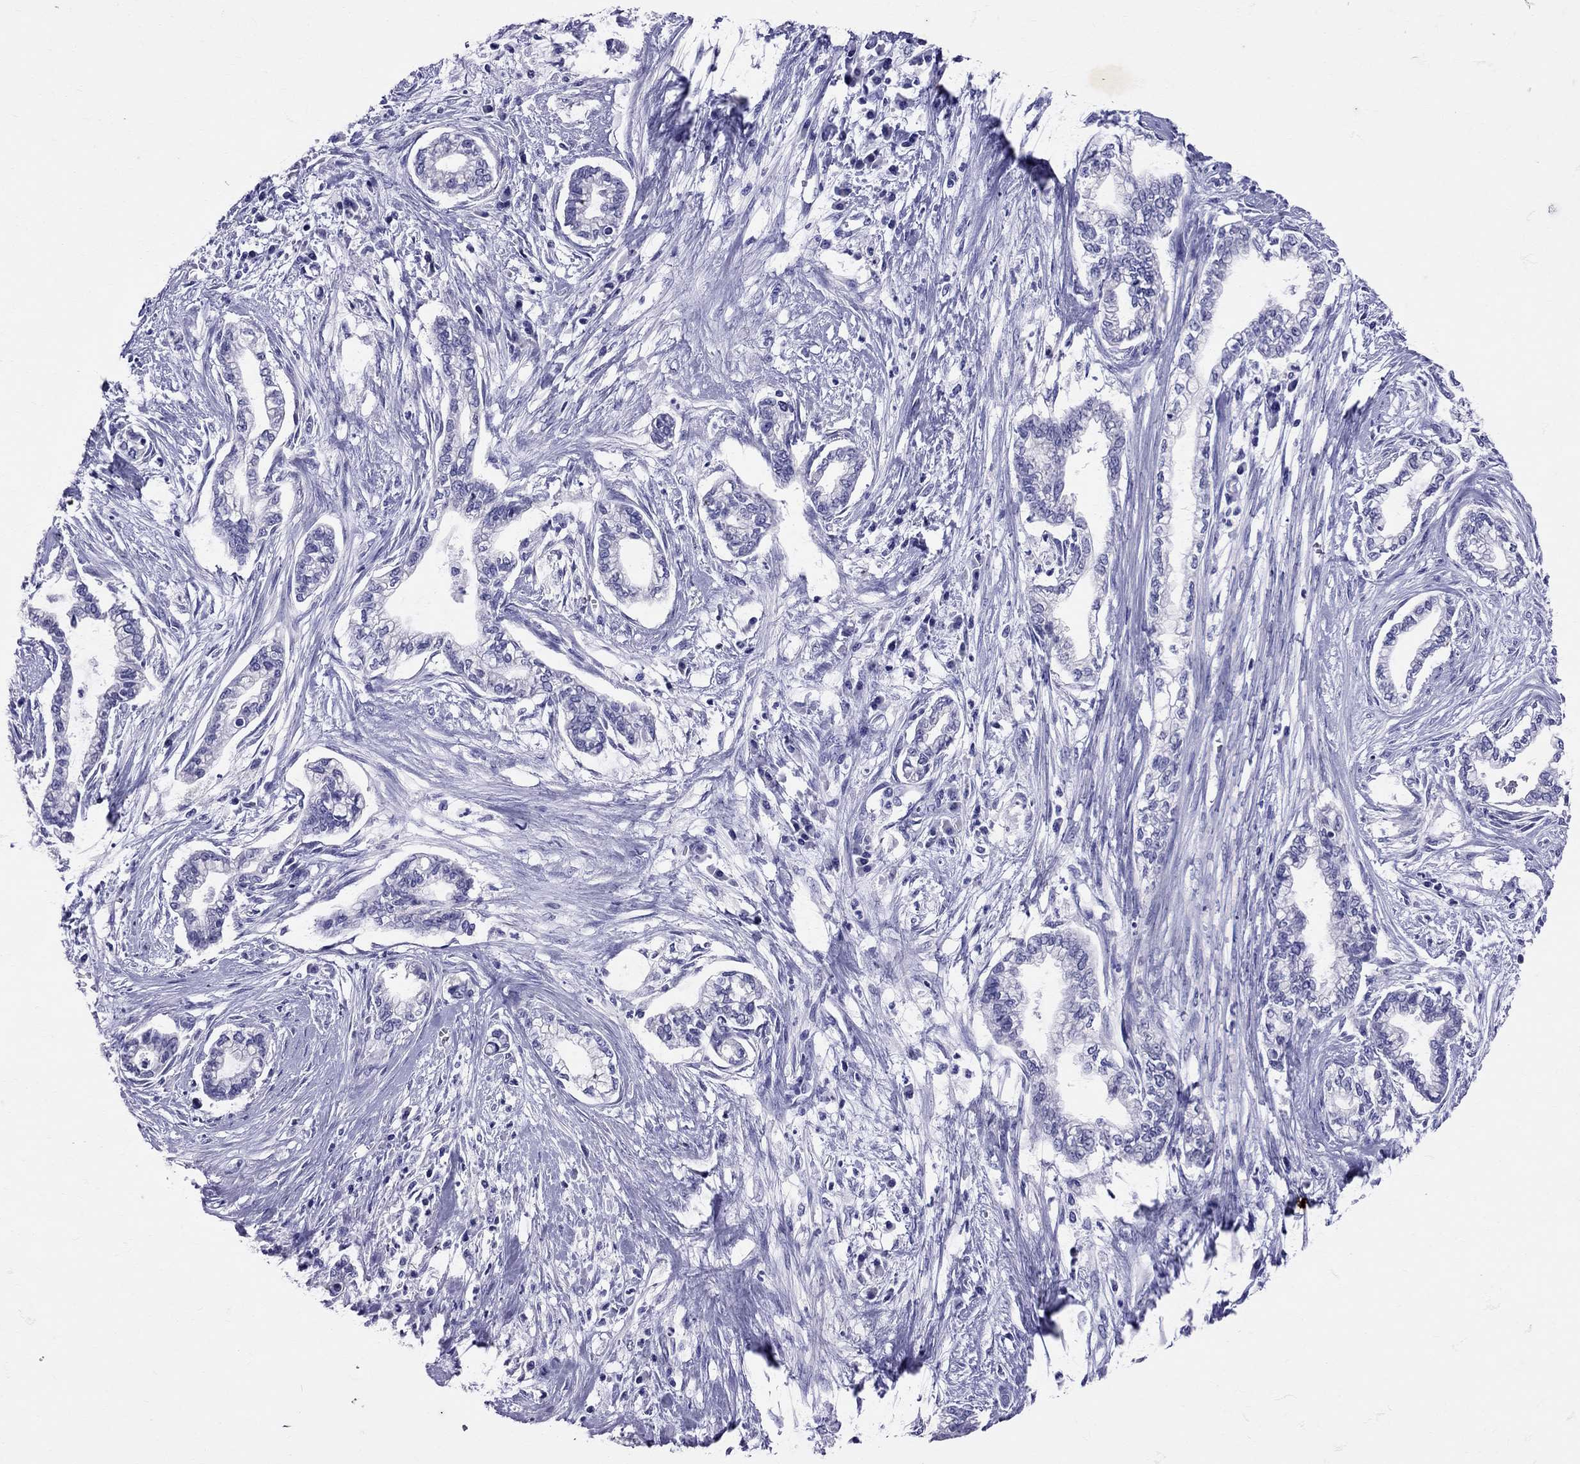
{"staining": {"intensity": "negative", "quantity": "none", "location": "none"}, "tissue": "cervical cancer", "cell_type": "Tumor cells", "image_type": "cancer", "snomed": [{"axis": "morphology", "description": "Adenocarcinoma, NOS"}, {"axis": "topography", "description": "Cervix"}], "caption": "A high-resolution image shows immunohistochemistry staining of cervical cancer, which exhibits no significant staining in tumor cells.", "gene": "AVP", "patient": {"sex": "female", "age": 62}}